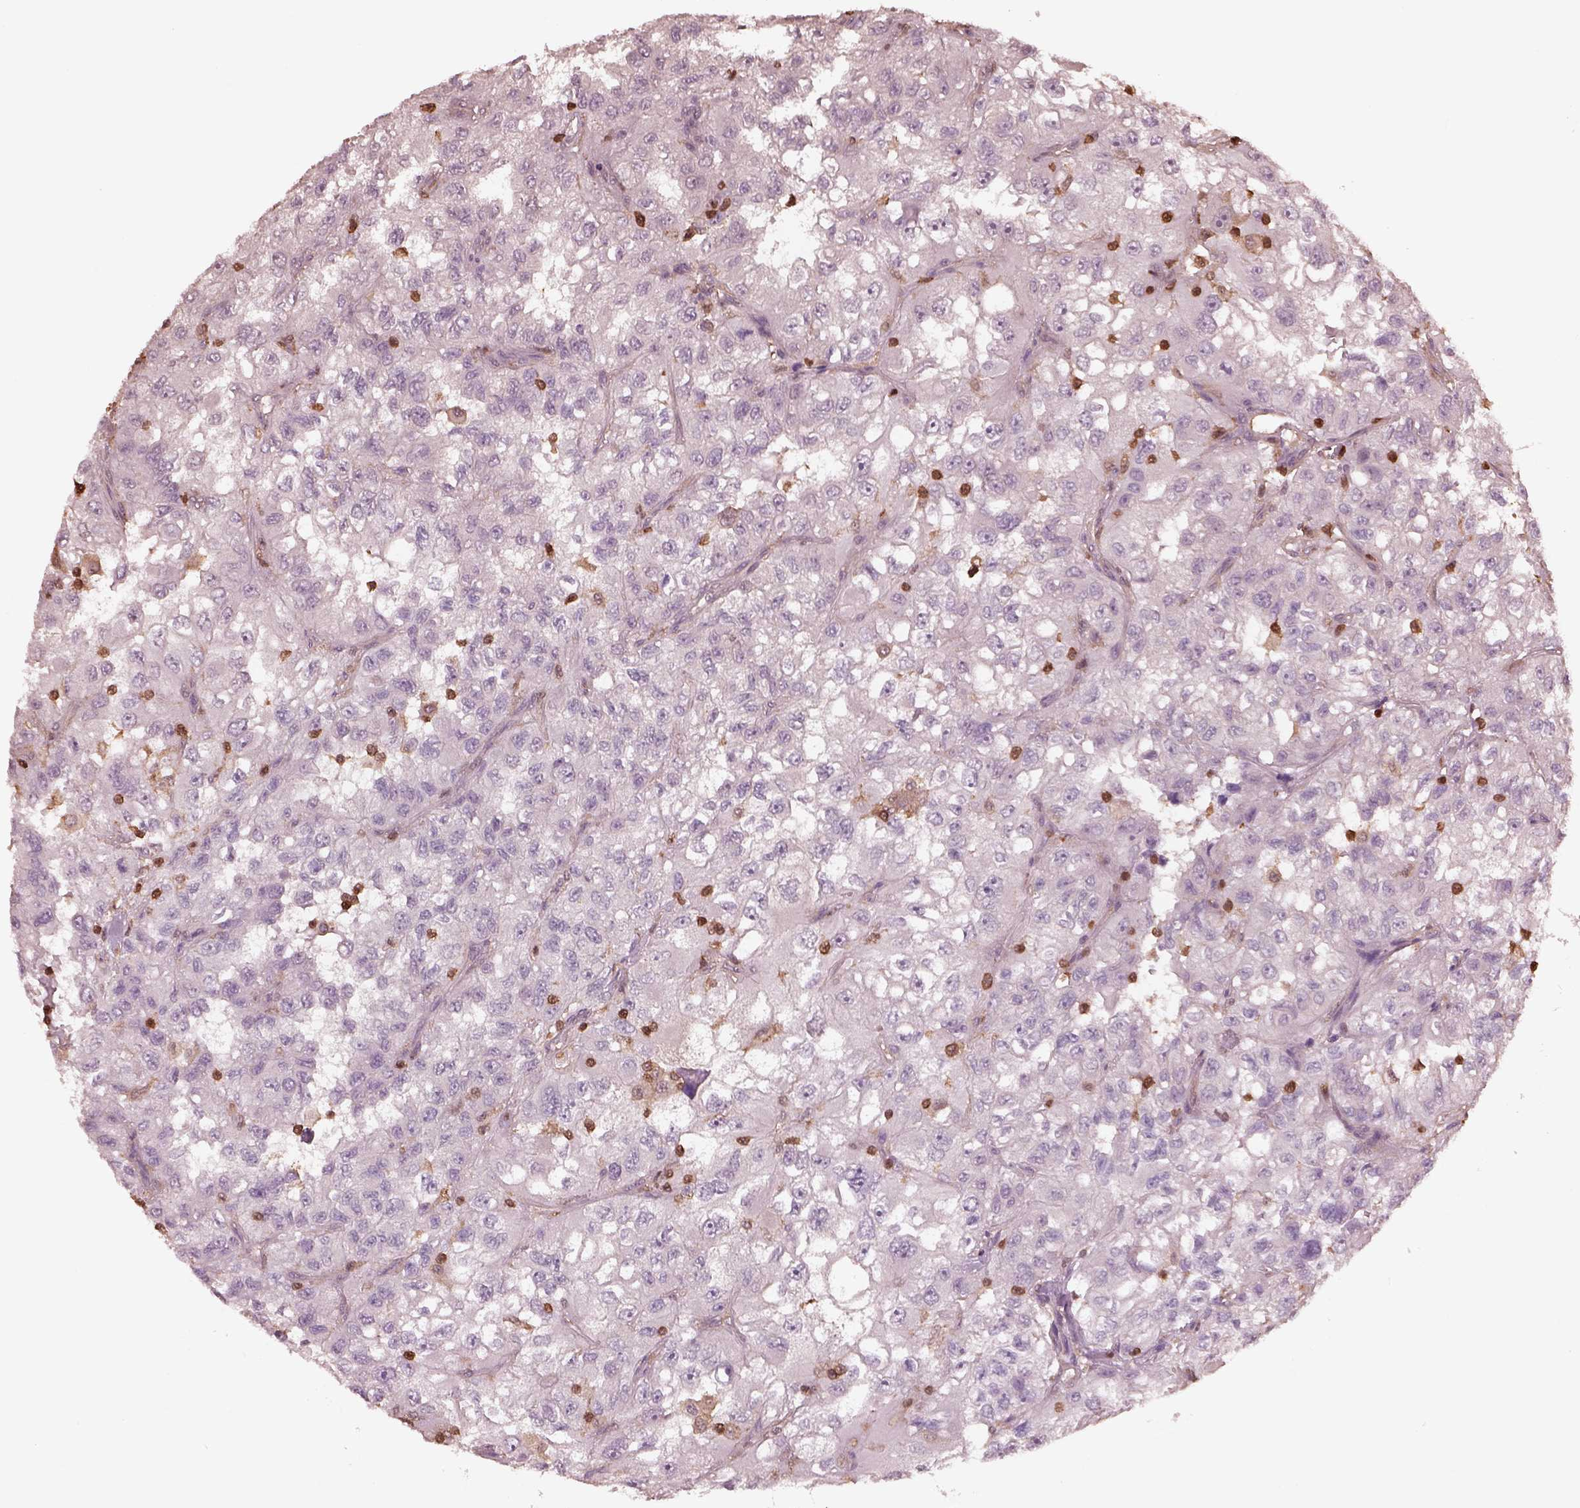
{"staining": {"intensity": "negative", "quantity": "none", "location": "none"}, "tissue": "renal cancer", "cell_type": "Tumor cells", "image_type": "cancer", "snomed": [{"axis": "morphology", "description": "Adenocarcinoma, NOS"}, {"axis": "topography", "description": "Kidney"}], "caption": "DAB (3,3'-diaminobenzidine) immunohistochemical staining of renal cancer displays no significant positivity in tumor cells.", "gene": "IL31RA", "patient": {"sex": "male", "age": 64}}